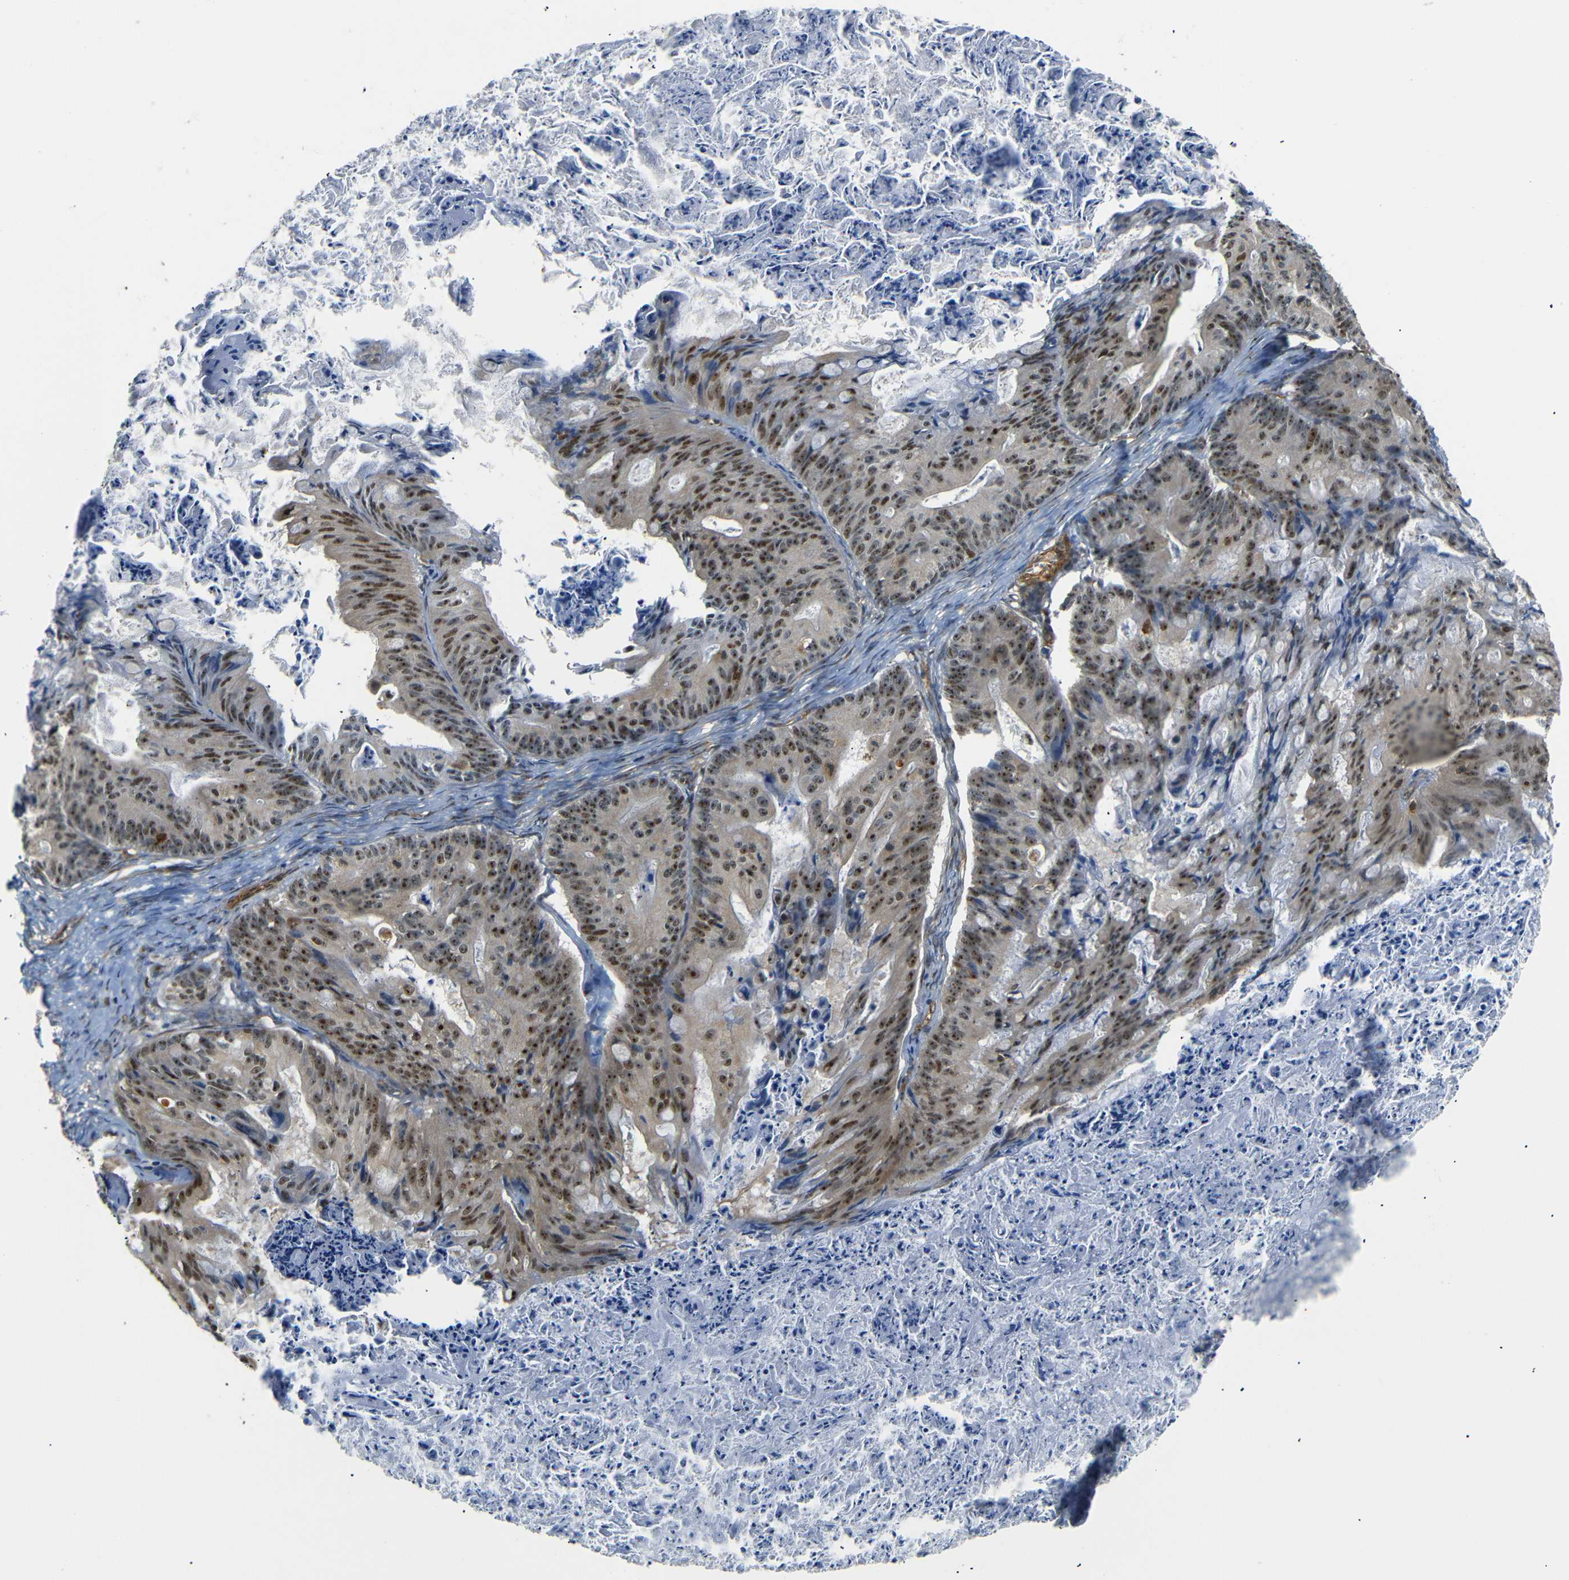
{"staining": {"intensity": "strong", "quantity": ">75%", "location": "nuclear"}, "tissue": "ovarian cancer", "cell_type": "Tumor cells", "image_type": "cancer", "snomed": [{"axis": "morphology", "description": "Cystadenocarcinoma, mucinous, NOS"}, {"axis": "topography", "description": "Ovary"}], "caption": "This is a photomicrograph of IHC staining of ovarian cancer, which shows strong positivity in the nuclear of tumor cells.", "gene": "PARN", "patient": {"sex": "female", "age": 36}}